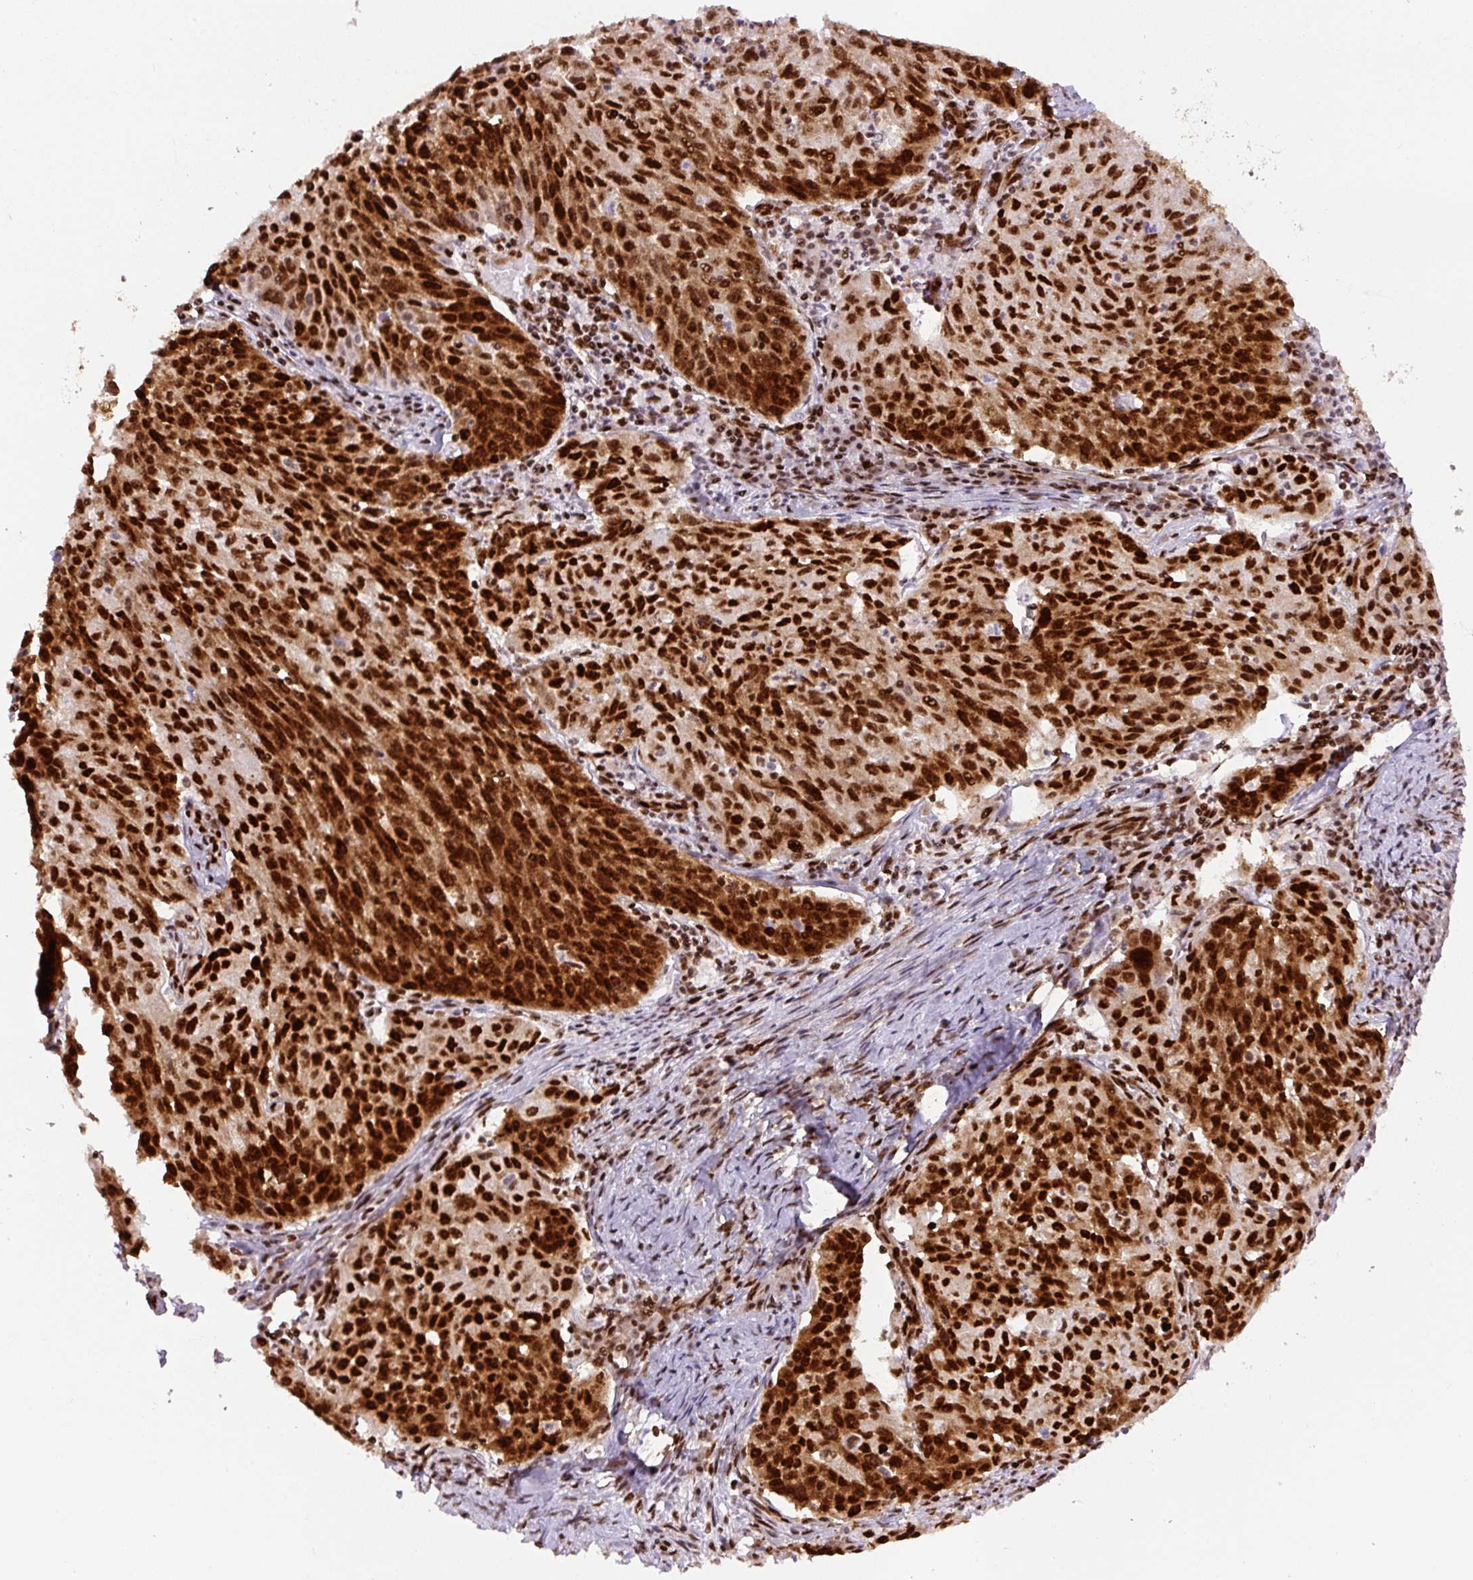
{"staining": {"intensity": "strong", "quantity": ">75%", "location": "nuclear"}, "tissue": "lung cancer", "cell_type": "Tumor cells", "image_type": "cancer", "snomed": [{"axis": "morphology", "description": "Squamous cell carcinoma, NOS"}, {"axis": "morphology", "description": "Squamous cell carcinoma, metastatic, NOS"}, {"axis": "topography", "description": "Bronchus"}, {"axis": "topography", "description": "Lung"}], "caption": "The immunohistochemical stain highlights strong nuclear staining in tumor cells of squamous cell carcinoma (lung) tissue. Ihc stains the protein in brown and the nuclei are stained blue.", "gene": "FUS", "patient": {"sex": "male", "age": 62}}